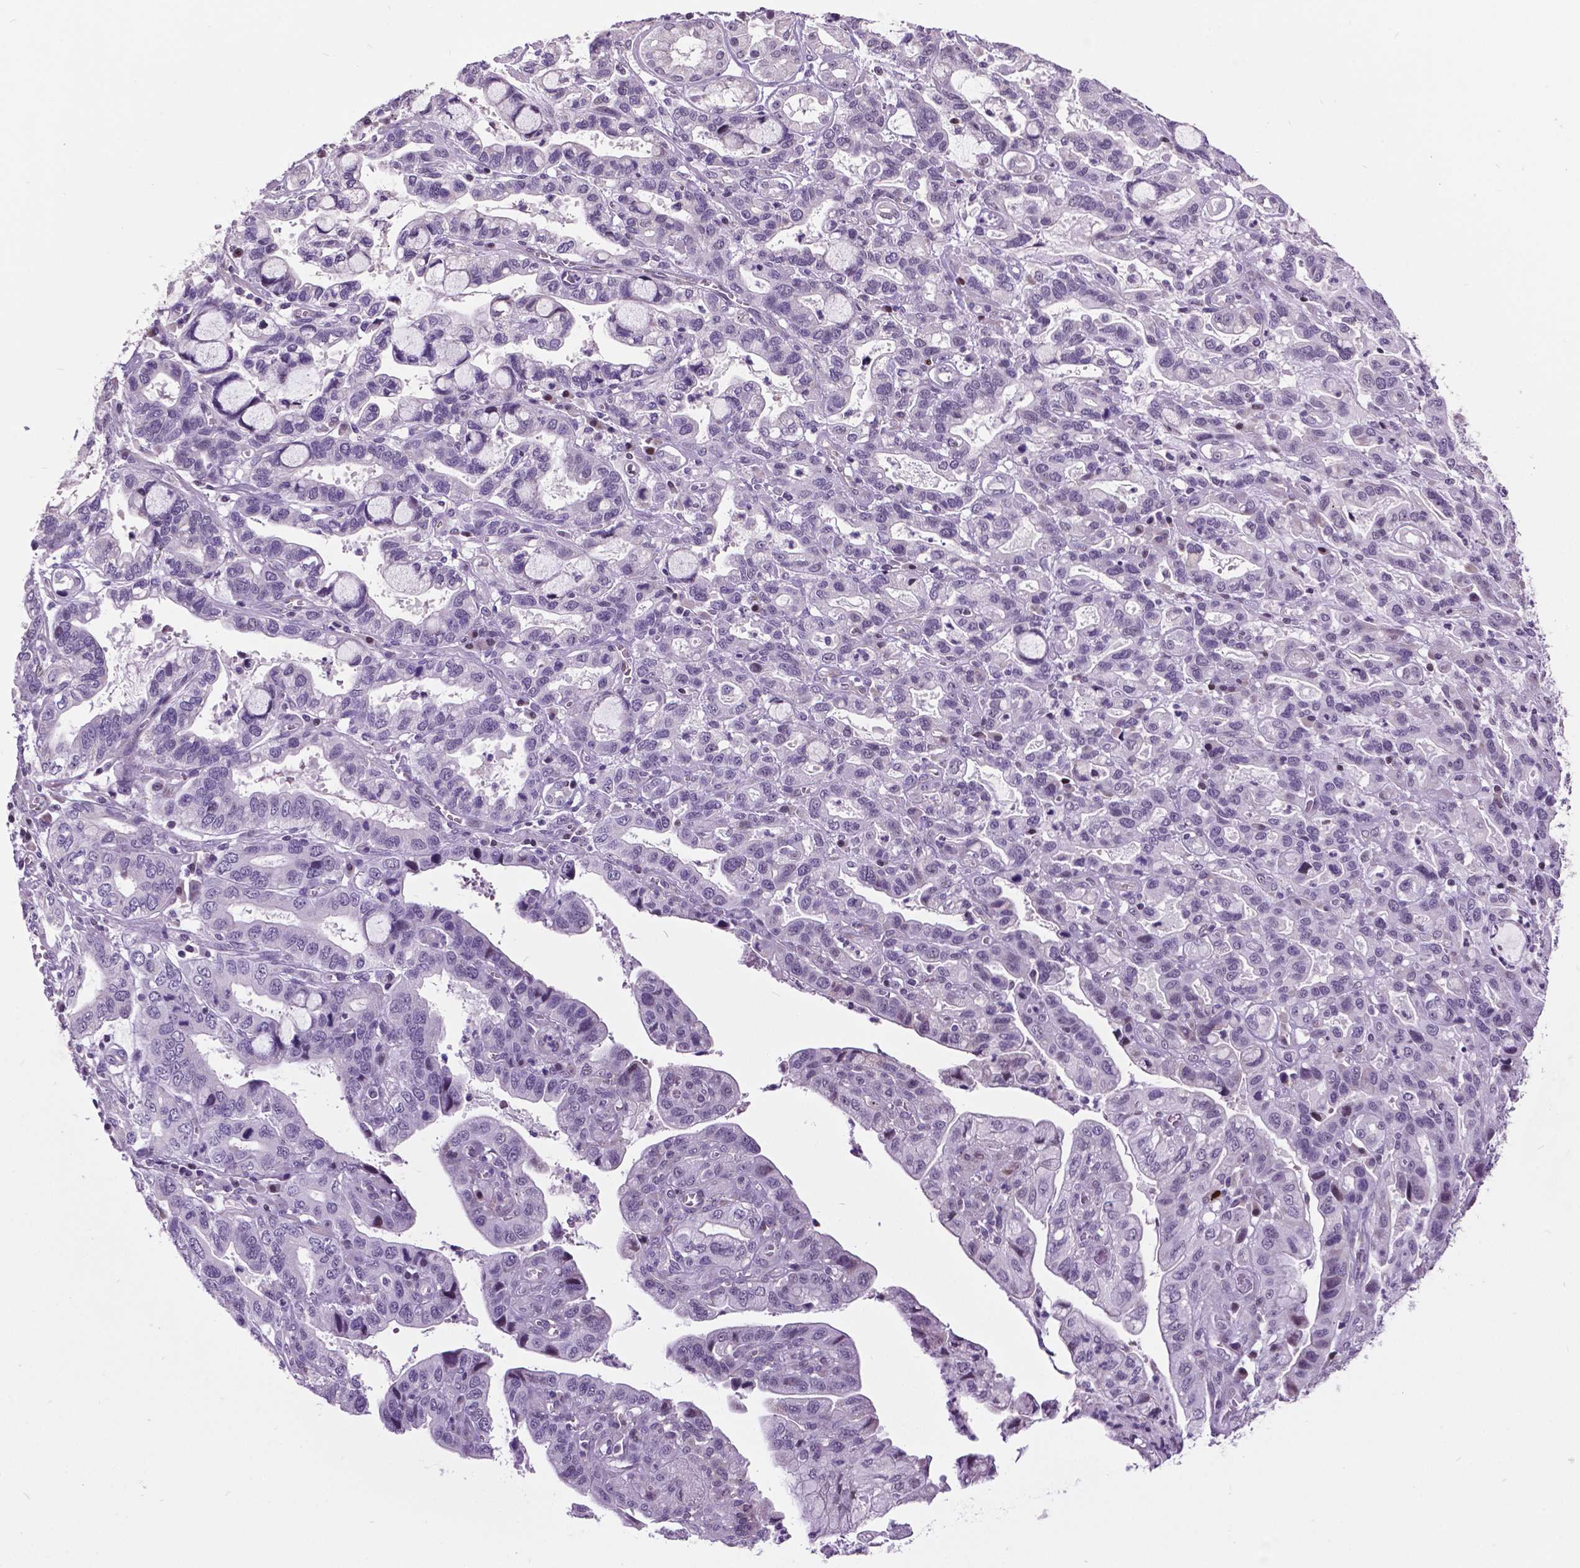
{"staining": {"intensity": "negative", "quantity": "none", "location": "none"}, "tissue": "stomach cancer", "cell_type": "Tumor cells", "image_type": "cancer", "snomed": [{"axis": "morphology", "description": "Adenocarcinoma, NOS"}, {"axis": "topography", "description": "Stomach, lower"}], "caption": "Immunohistochemistry histopathology image of neoplastic tissue: human adenocarcinoma (stomach) stained with DAB (3,3'-diaminobenzidine) reveals no significant protein positivity in tumor cells.", "gene": "DPF3", "patient": {"sex": "female", "age": 76}}